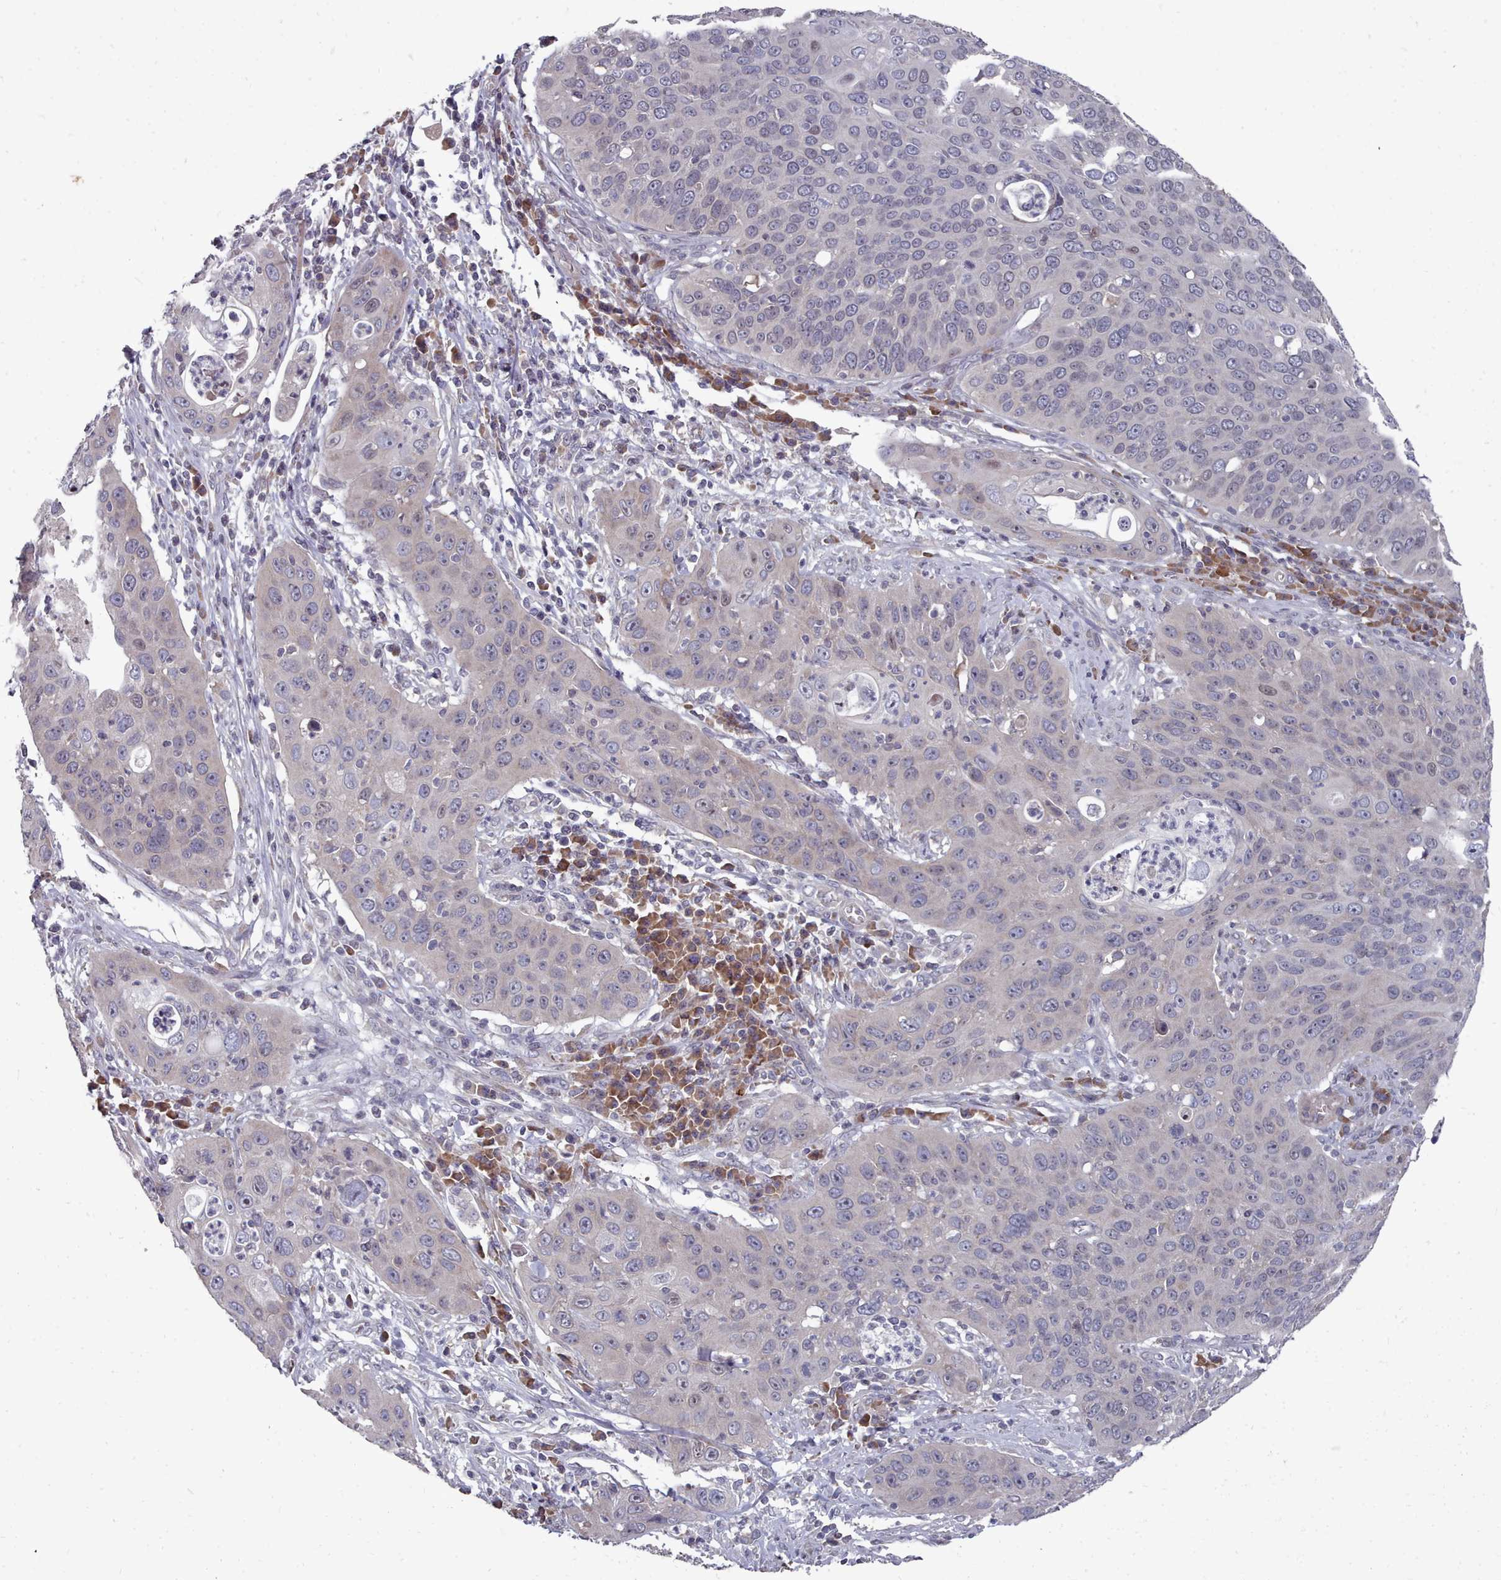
{"staining": {"intensity": "negative", "quantity": "none", "location": "none"}, "tissue": "cervical cancer", "cell_type": "Tumor cells", "image_type": "cancer", "snomed": [{"axis": "morphology", "description": "Squamous cell carcinoma, NOS"}, {"axis": "topography", "description": "Cervix"}], "caption": "Protein analysis of cervical cancer demonstrates no significant expression in tumor cells. The staining was performed using DAB (3,3'-diaminobenzidine) to visualize the protein expression in brown, while the nuclei were stained in blue with hematoxylin (Magnification: 20x).", "gene": "ACKR3", "patient": {"sex": "female", "age": 36}}